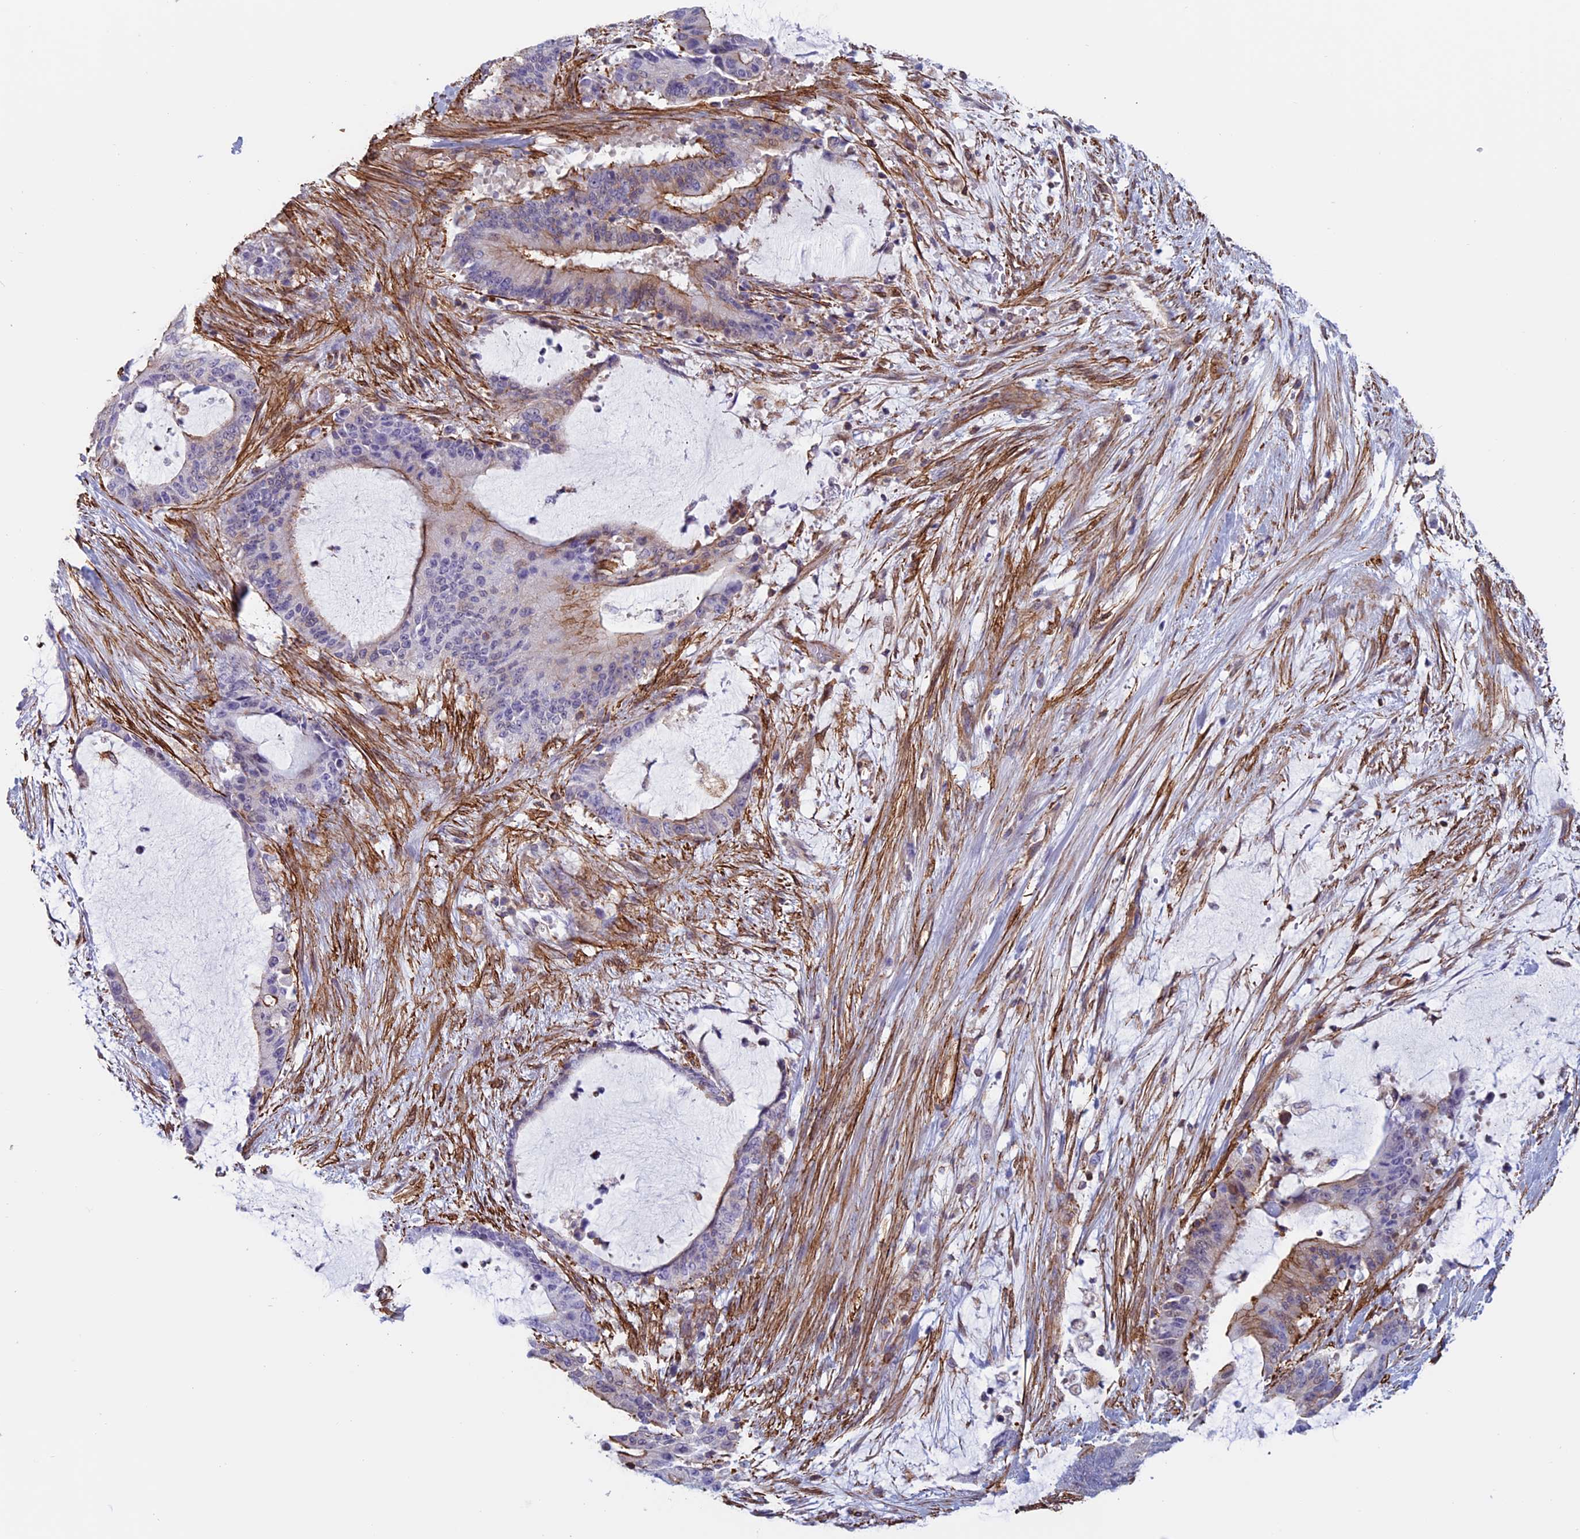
{"staining": {"intensity": "moderate", "quantity": "25%-75%", "location": "cytoplasmic/membranous"}, "tissue": "liver cancer", "cell_type": "Tumor cells", "image_type": "cancer", "snomed": [{"axis": "morphology", "description": "Normal tissue, NOS"}, {"axis": "morphology", "description": "Cholangiocarcinoma"}, {"axis": "topography", "description": "Liver"}, {"axis": "topography", "description": "Peripheral nerve tissue"}], "caption": "This photomicrograph reveals IHC staining of human cholangiocarcinoma (liver), with medium moderate cytoplasmic/membranous positivity in about 25%-75% of tumor cells.", "gene": "ANGPTL2", "patient": {"sex": "female", "age": 73}}